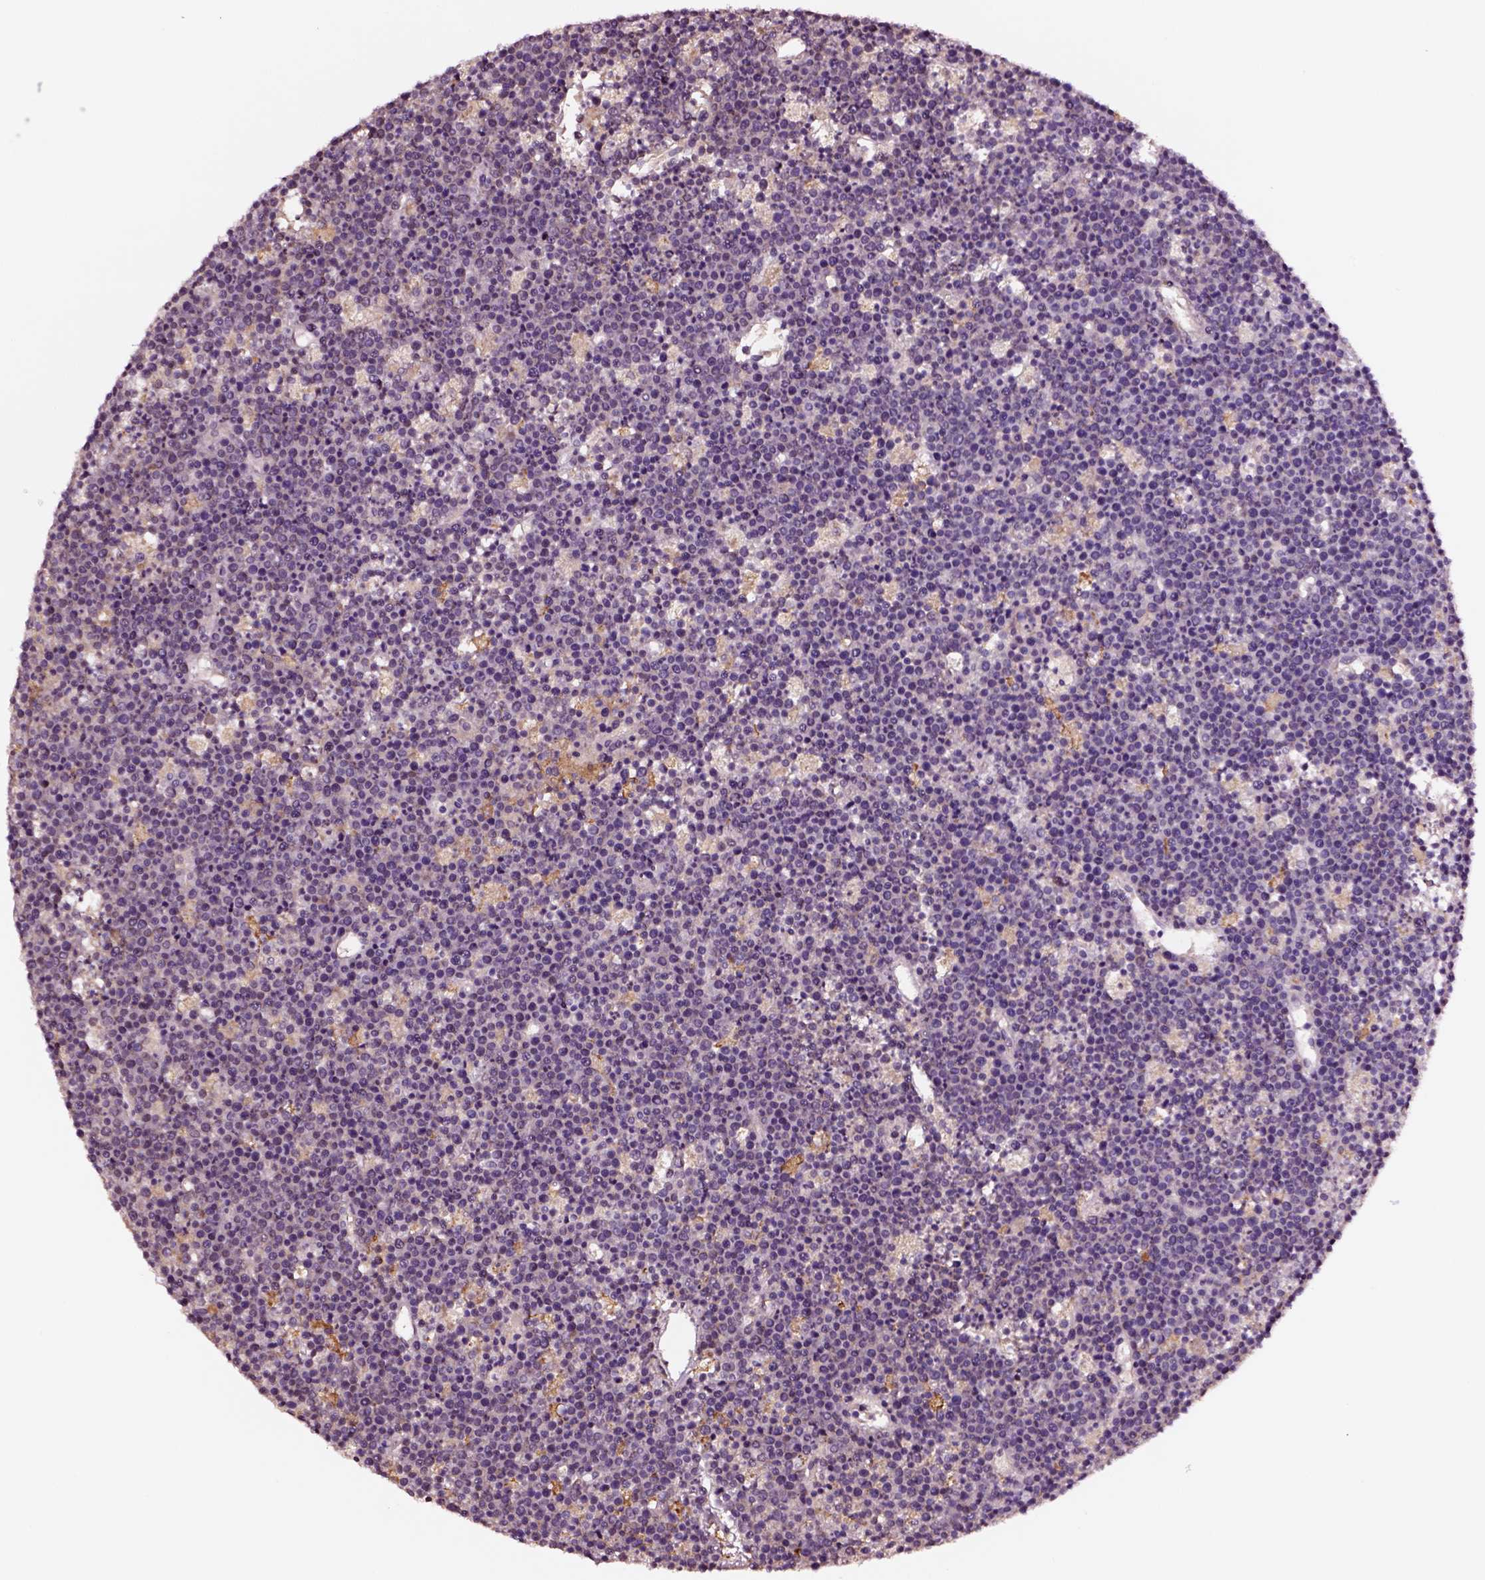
{"staining": {"intensity": "negative", "quantity": "none", "location": "none"}, "tissue": "lymphoma", "cell_type": "Tumor cells", "image_type": "cancer", "snomed": [{"axis": "morphology", "description": "Malignant lymphoma, non-Hodgkin's type, High grade"}, {"axis": "topography", "description": "Ovary"}], "caption": "The IHC histopathology image has no significant staining in tumor cells of lymphoma tissue. (DAB (3,3'-diaminobenzidine) immunohistochemistry with hematoxylin counter stain).", "gene": "TF", "patient": {"sex": "female", "age": 56}}